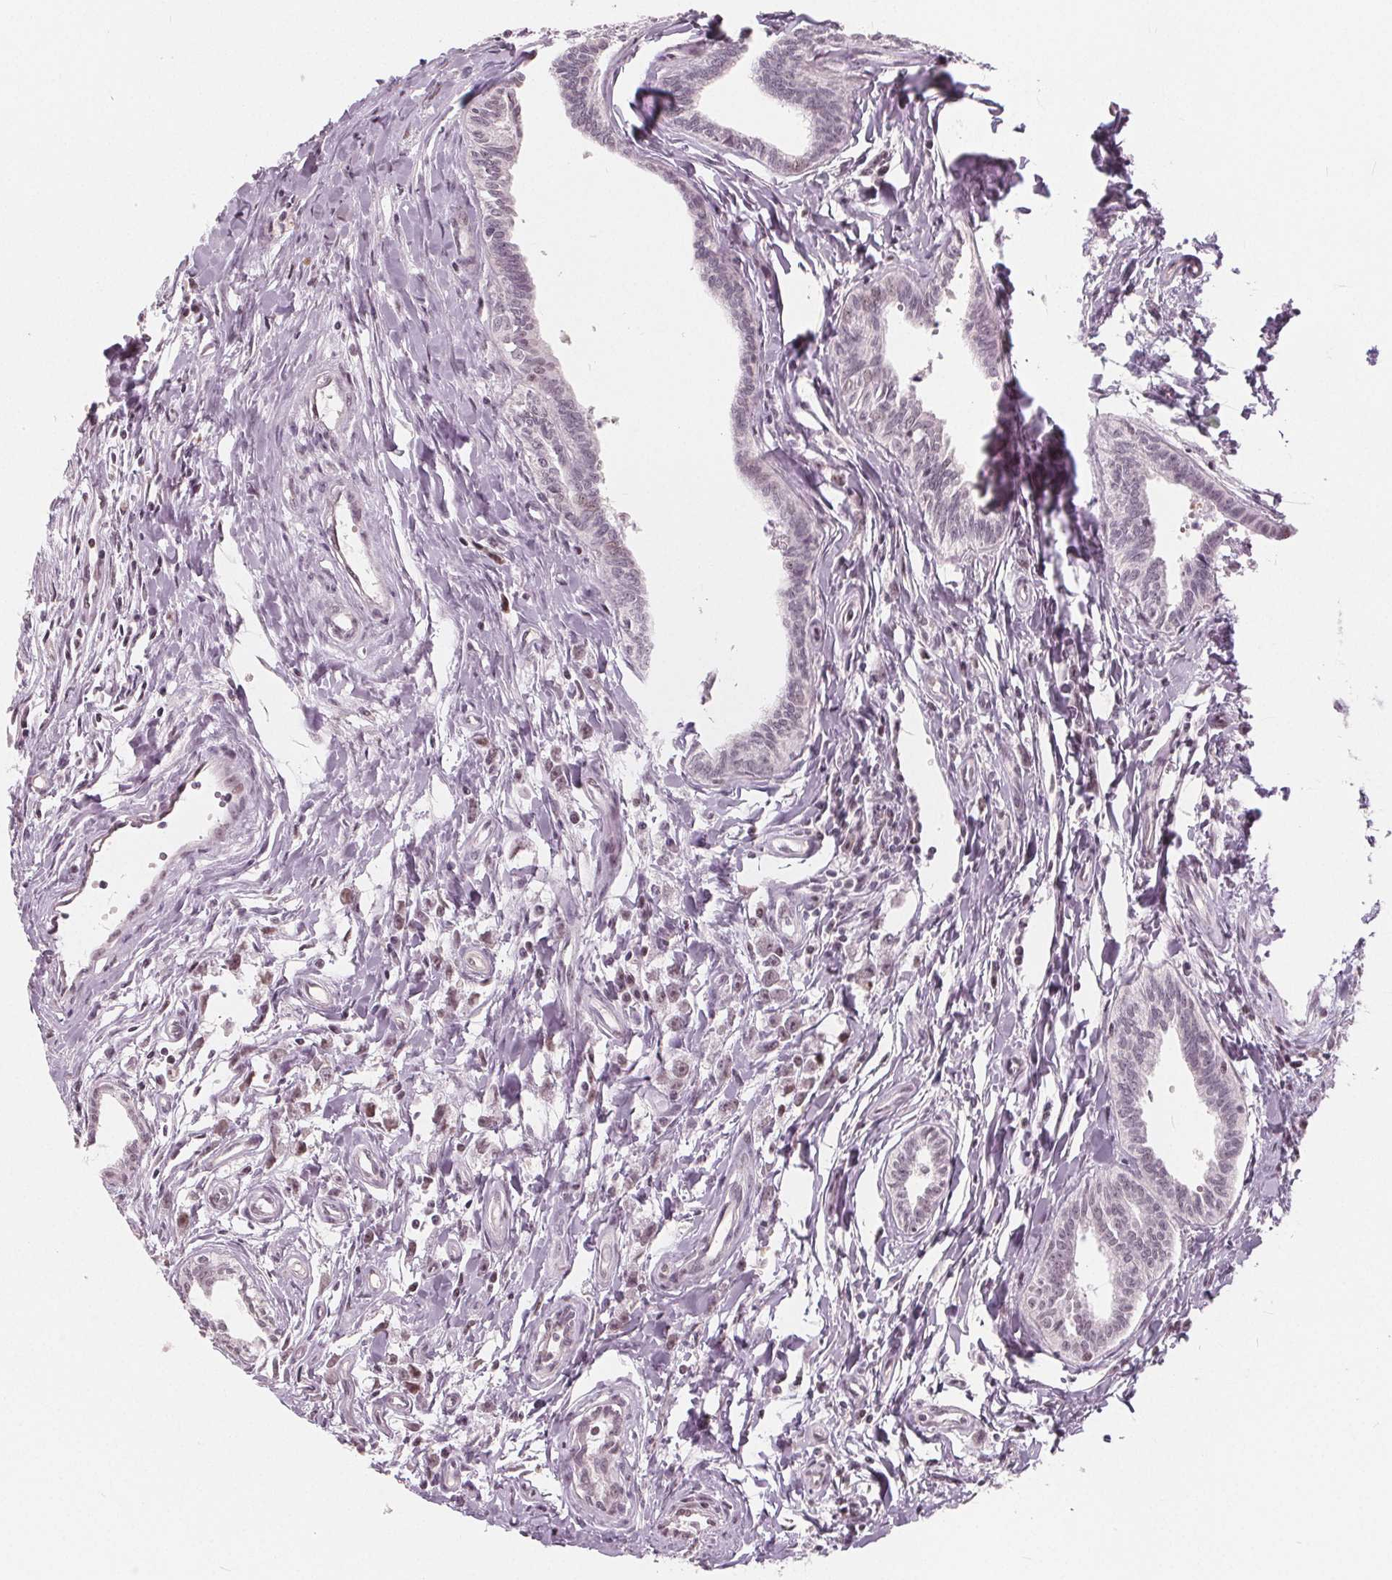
{"staining": {"intensity": "weak", "quantity": "25%-75%", "location": "nuclear"}, "tissue": "testis cancer", "cell_type": "Tumor cells", "image_type": "cancer", "snomed": [{"axis": "morphology", "description": "Carcinoma, Embryonal, NOS"}, {"axis": "morphology", "description": "Teratoma, malignant, NOS"}, {"axis": "topography", "description": "Testis"}], "caption": "Teratoma (malignant) (testis) tissue reveals weak nuclear staining in about 25%-75% of tumor cells, visualized by immunohistochemistry.", "gene": "NUP210L", "patient": {"sex": "male", "age": 24}}